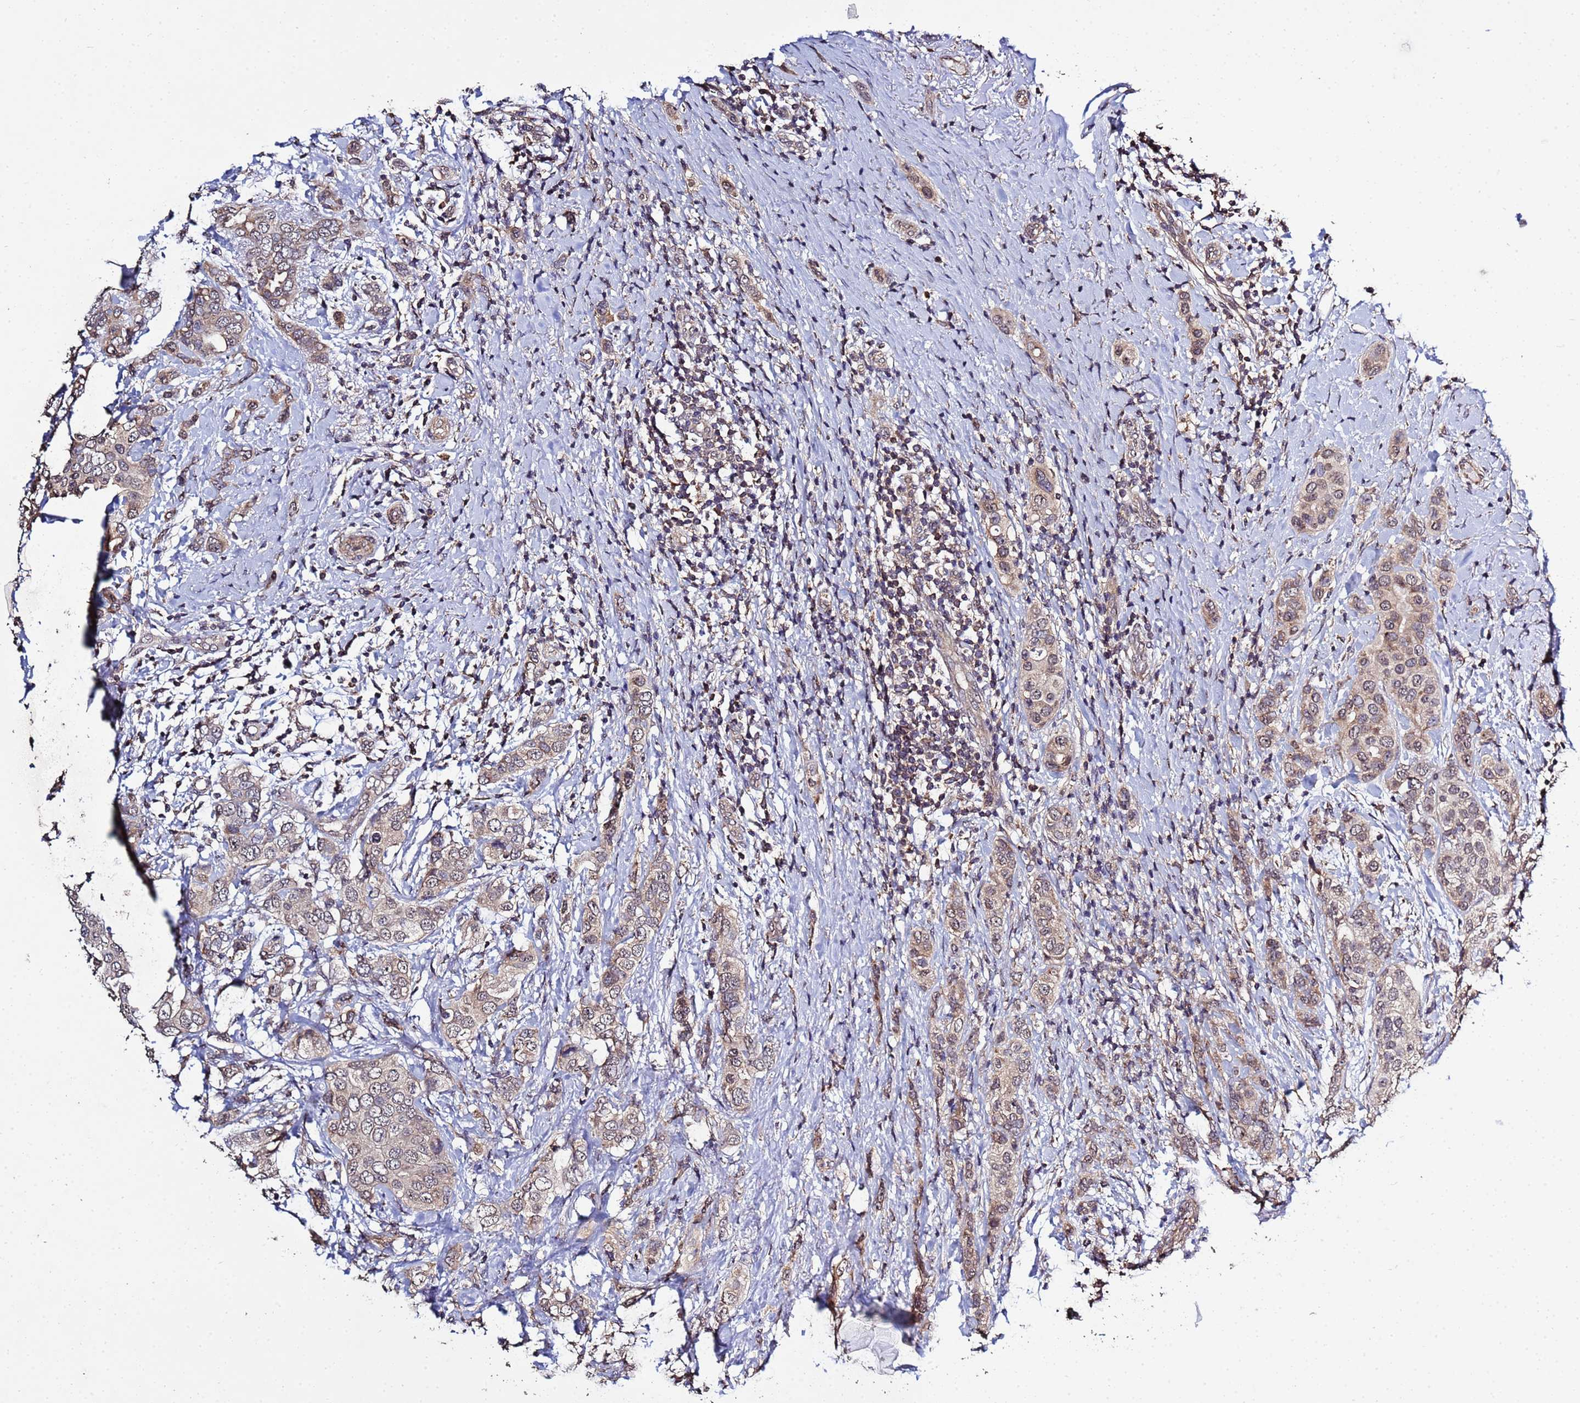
{"staining": {"intensity": "weak", "quantity": ">75%", "location": "cytoplasmic/membranous"}, "tissue": "breast cancer", "cell_type": "Tumor cells", "image_type": "cancer", "snomed": [{"axis": "morphology", "description": "Lobular carcinoma"}, {"axis": "topography", "description": "Breast"}], "caption": "Human breast cancer (lobular carcinoma) stained with a protein marker reveals weak staining in tumor cells.", "gene": "P2RX7", "patient": {"sex": "female", "age": 51}}